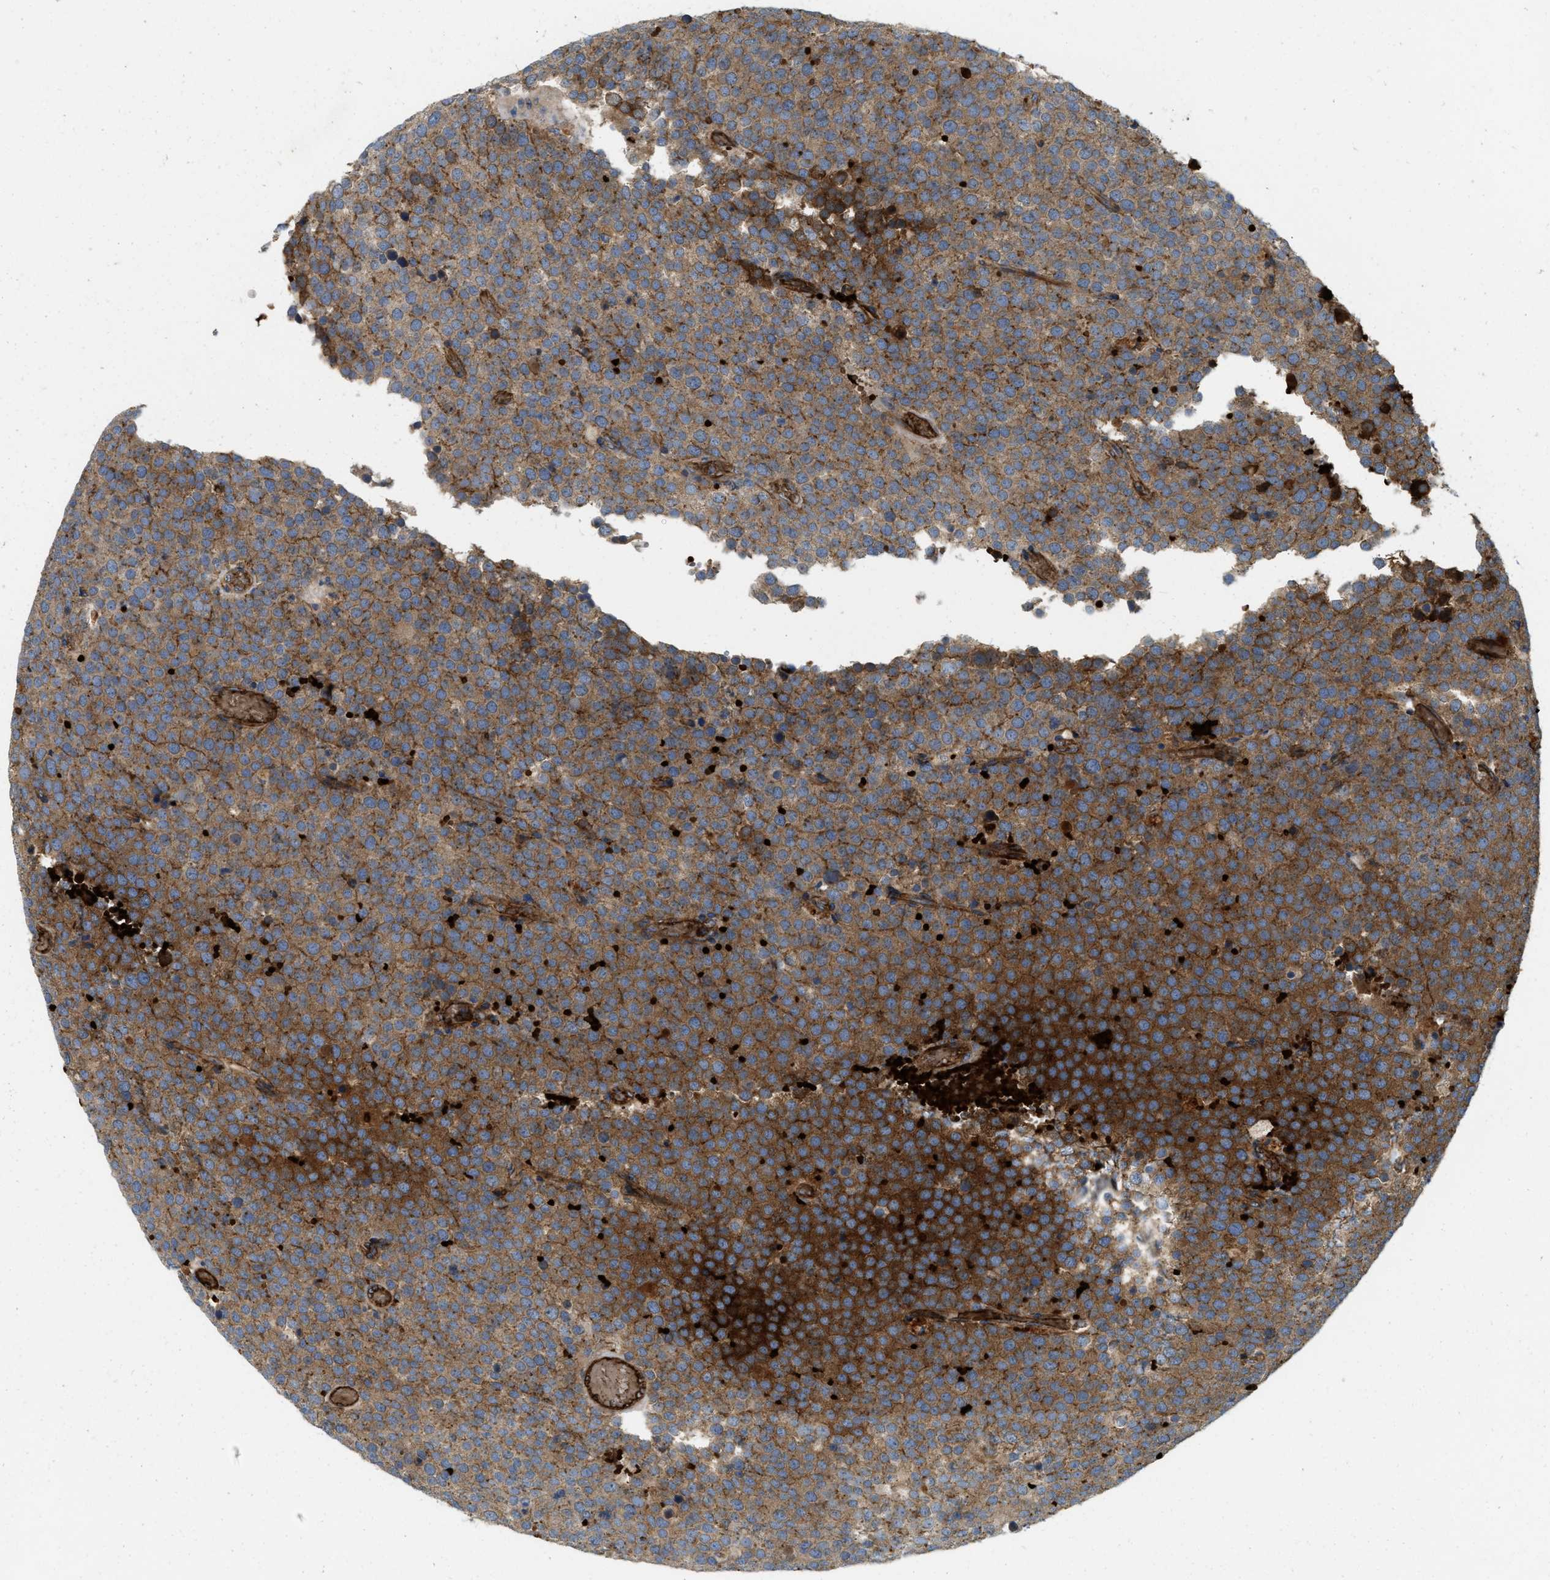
{"staining": {"intensity": "strong", "quantity": ">75%", "location": "cytoplasmic/membranous"}, "tissue": "testis cancer", "cell_type": "Tumor cells", "image_type": "cancer", "snomed": [{"axis": "morphology", "description": "Normal tissue, NOS"}, {"axis": "morphology", "description": "Seminoma, NOS"}, {"axis": "topography", "description": "Testis"}], "caption": "Strong cytoplasmic/membranous protein positivity is identified in approximately >75% of tumor cells in testis cancer (seminoma).", "gene": "ERC1", "patient": {"sex": "male", "age": 71}}